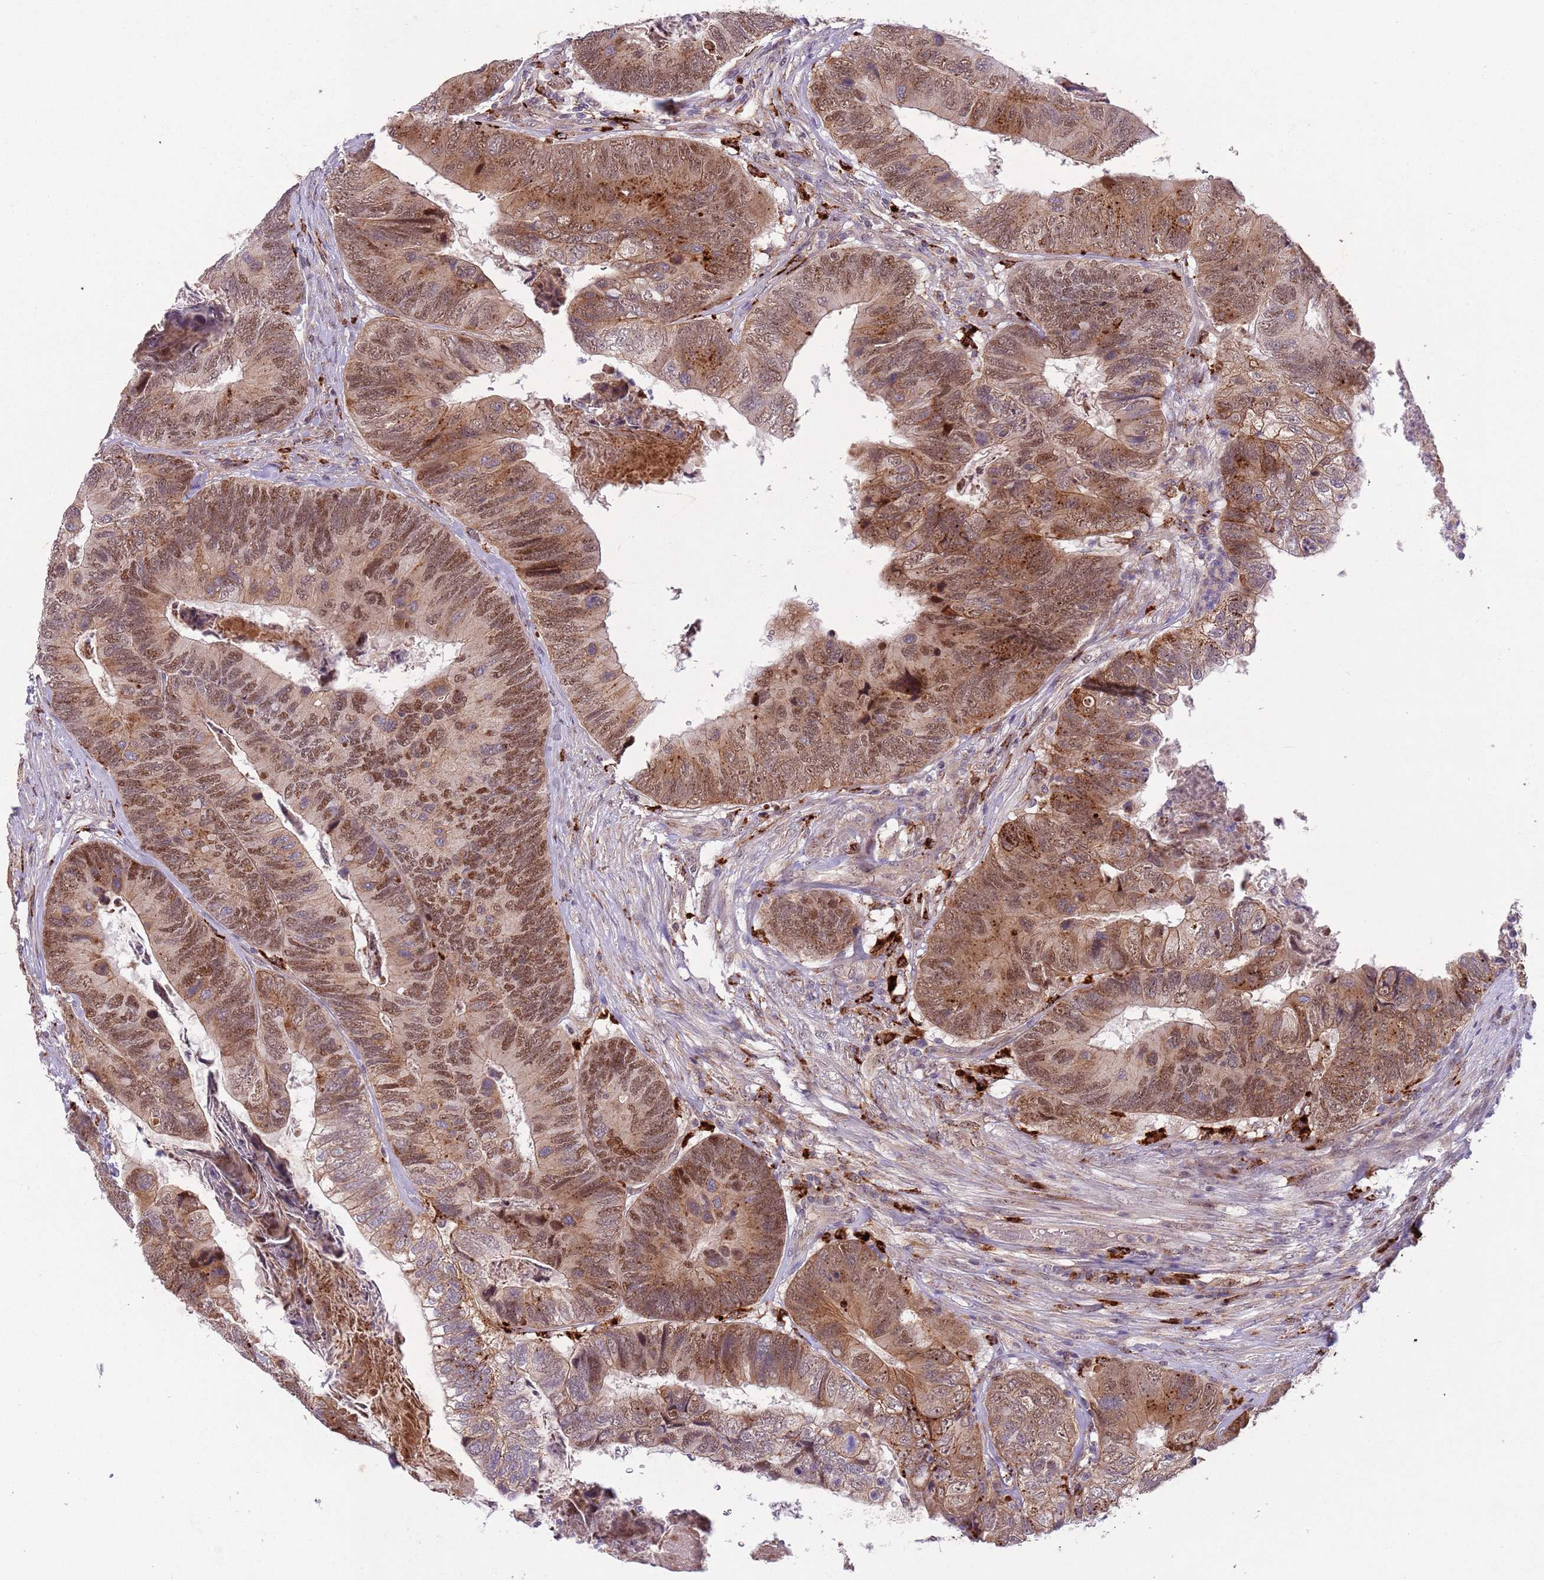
{"staining": {"intensity": "moderate", "quantity": ">75%", "location": "cytoplasmic/membranous,nuclear"}, "tissue": "colorectal cancer", "cell_type": "Tumor cells", "image_type": "cancer", "snomed": [{"axis": "morphology", "description": "Adenocarcinoma, NOS"}, {"axis": "topography", "description": "Colon"}], "caption": "The histopathology image reveals immunohistochemical staining of colorectal cancer (adenocarcinoma). There is moderate cytoplasmic/membranous and nuclear expression is appreciated in approximately >75% of tumor cells.", "gene": "TRIM27", "patient": {"sex": "female", "age": 67}}